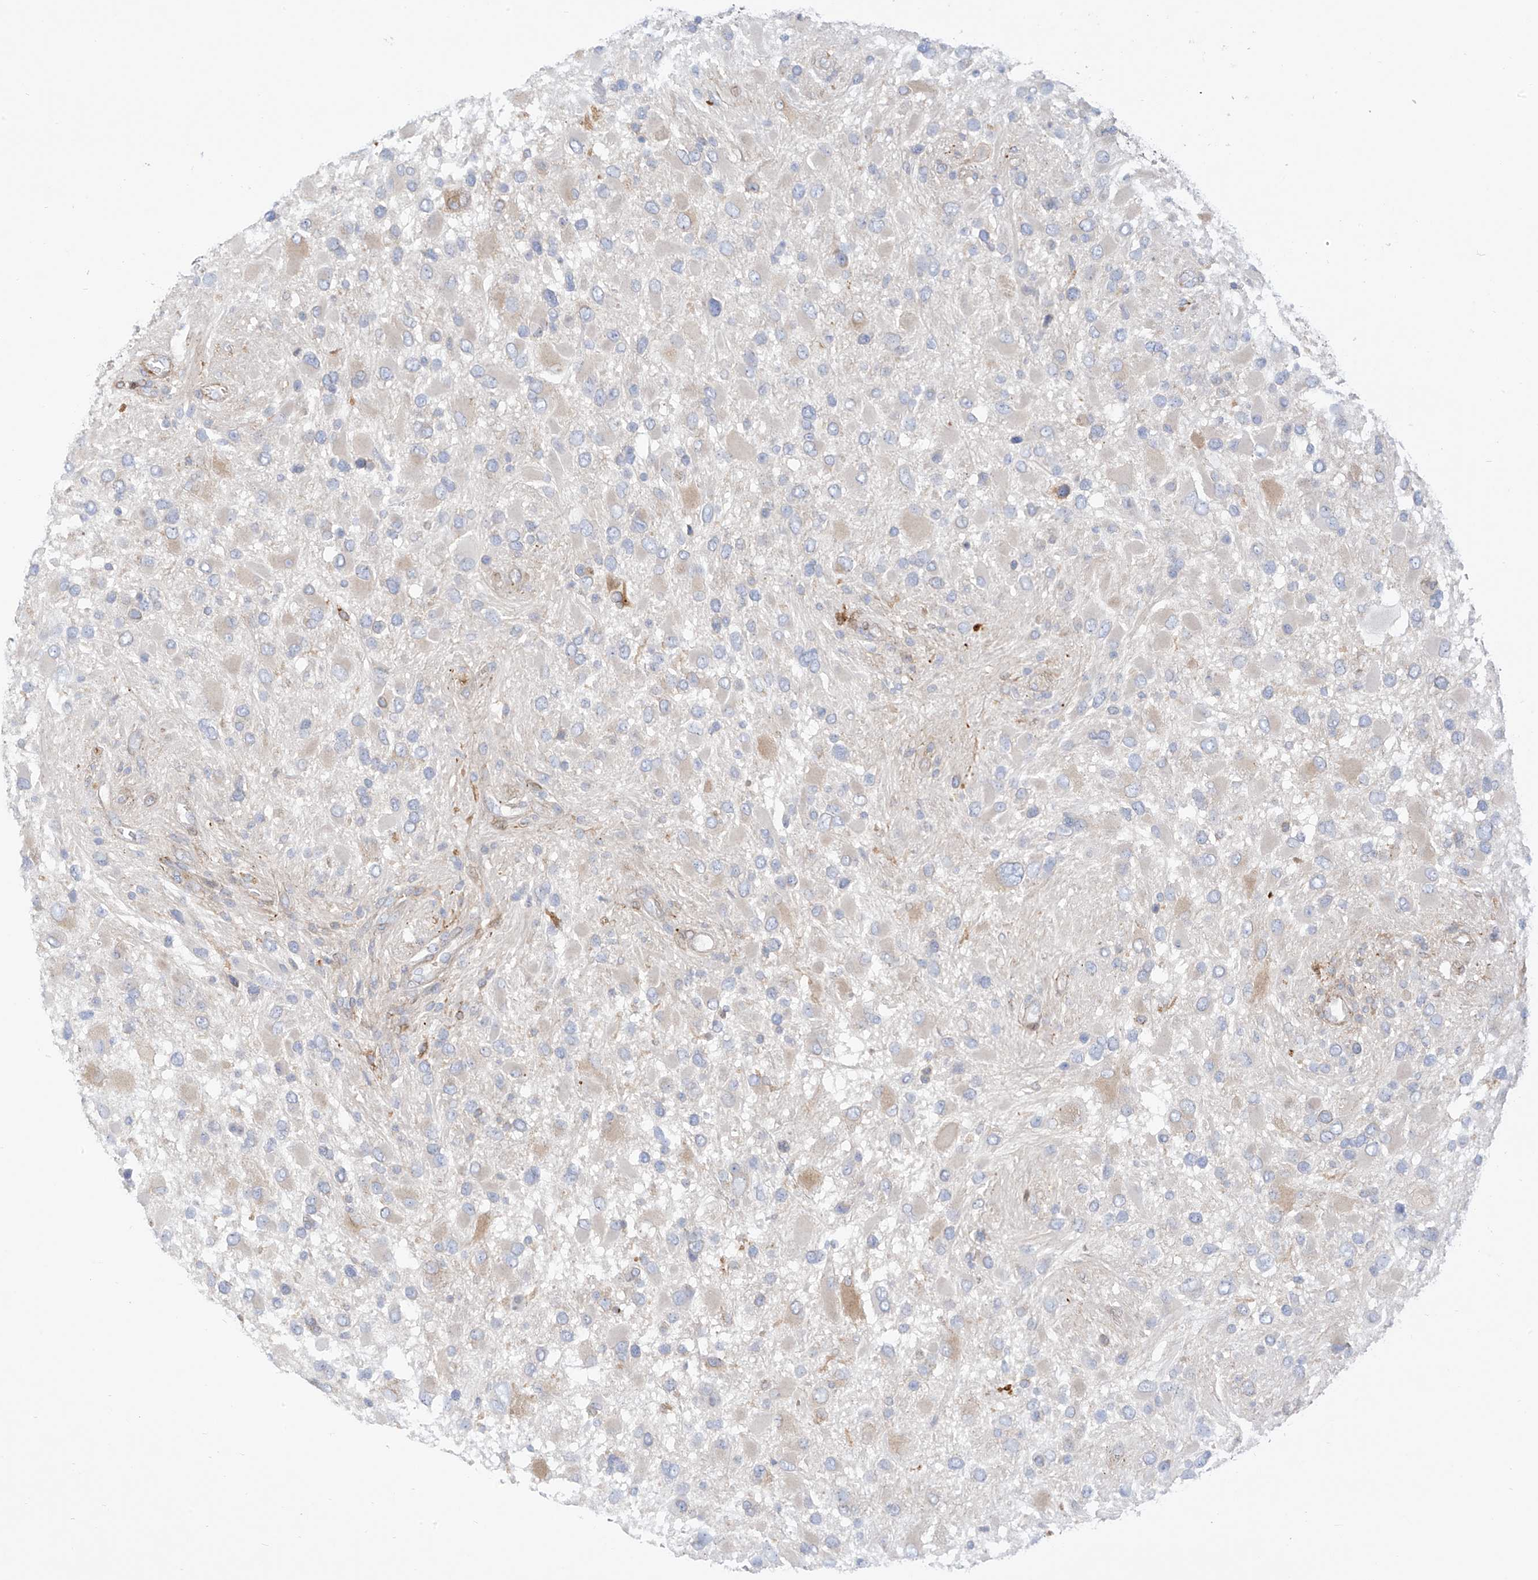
{"staining": {"intensity": "negative", "quantity": "none", "location": "none"}, "tissue": "glioma", "cell_type": "Tumor cells", "image_type": "cancer", "snomed": [{"axis": "morphology", "description": "Glioma, malignant, High grade"}, {"axis": "topography", "description": "Brain"}], "caption": "Histopathology image shows no significant protein staining in tumor cells of glioma.", "gene": "PCYOX1", "patient": {"sex": "male", "age": 53}}